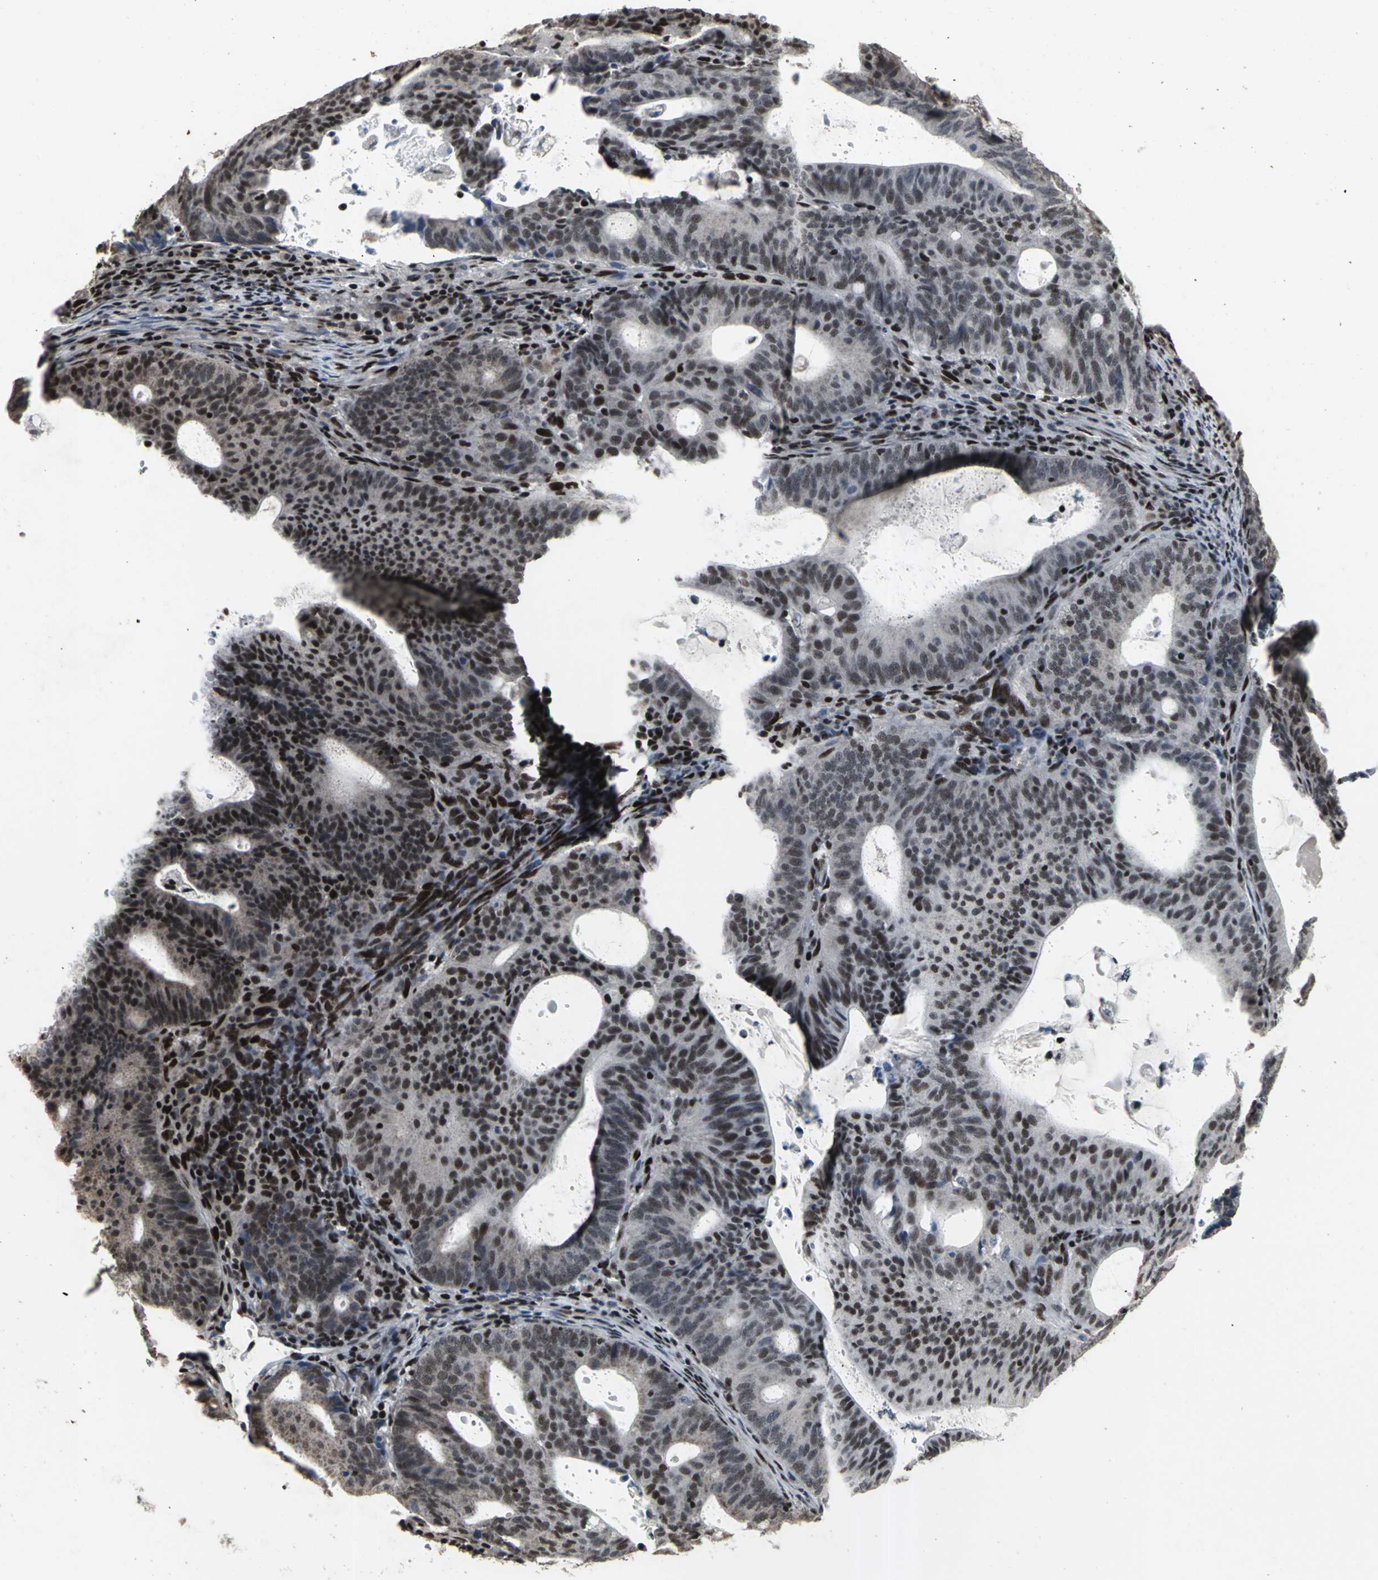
{"staining": {"intensity": "strong", "quantity": "25%-75%", "location": "nuclear"}, "tissue": "endometrial cancer", "cell_type": "Tumor cells", "image_type": "cancer", "snomed": [{"axis": "morphology", "description": "Adenocarcinoma, NOS"}, {"axis": "topography", "description": "Uterus"}], "caption": "Immunohistochemical staining of human endometrial cancer shows high levels of strong nuclear protein expression in approximately 25%-75% of tumor cells.", "gene": "SRF", "patient": {"sex": "female", "age": 83}}